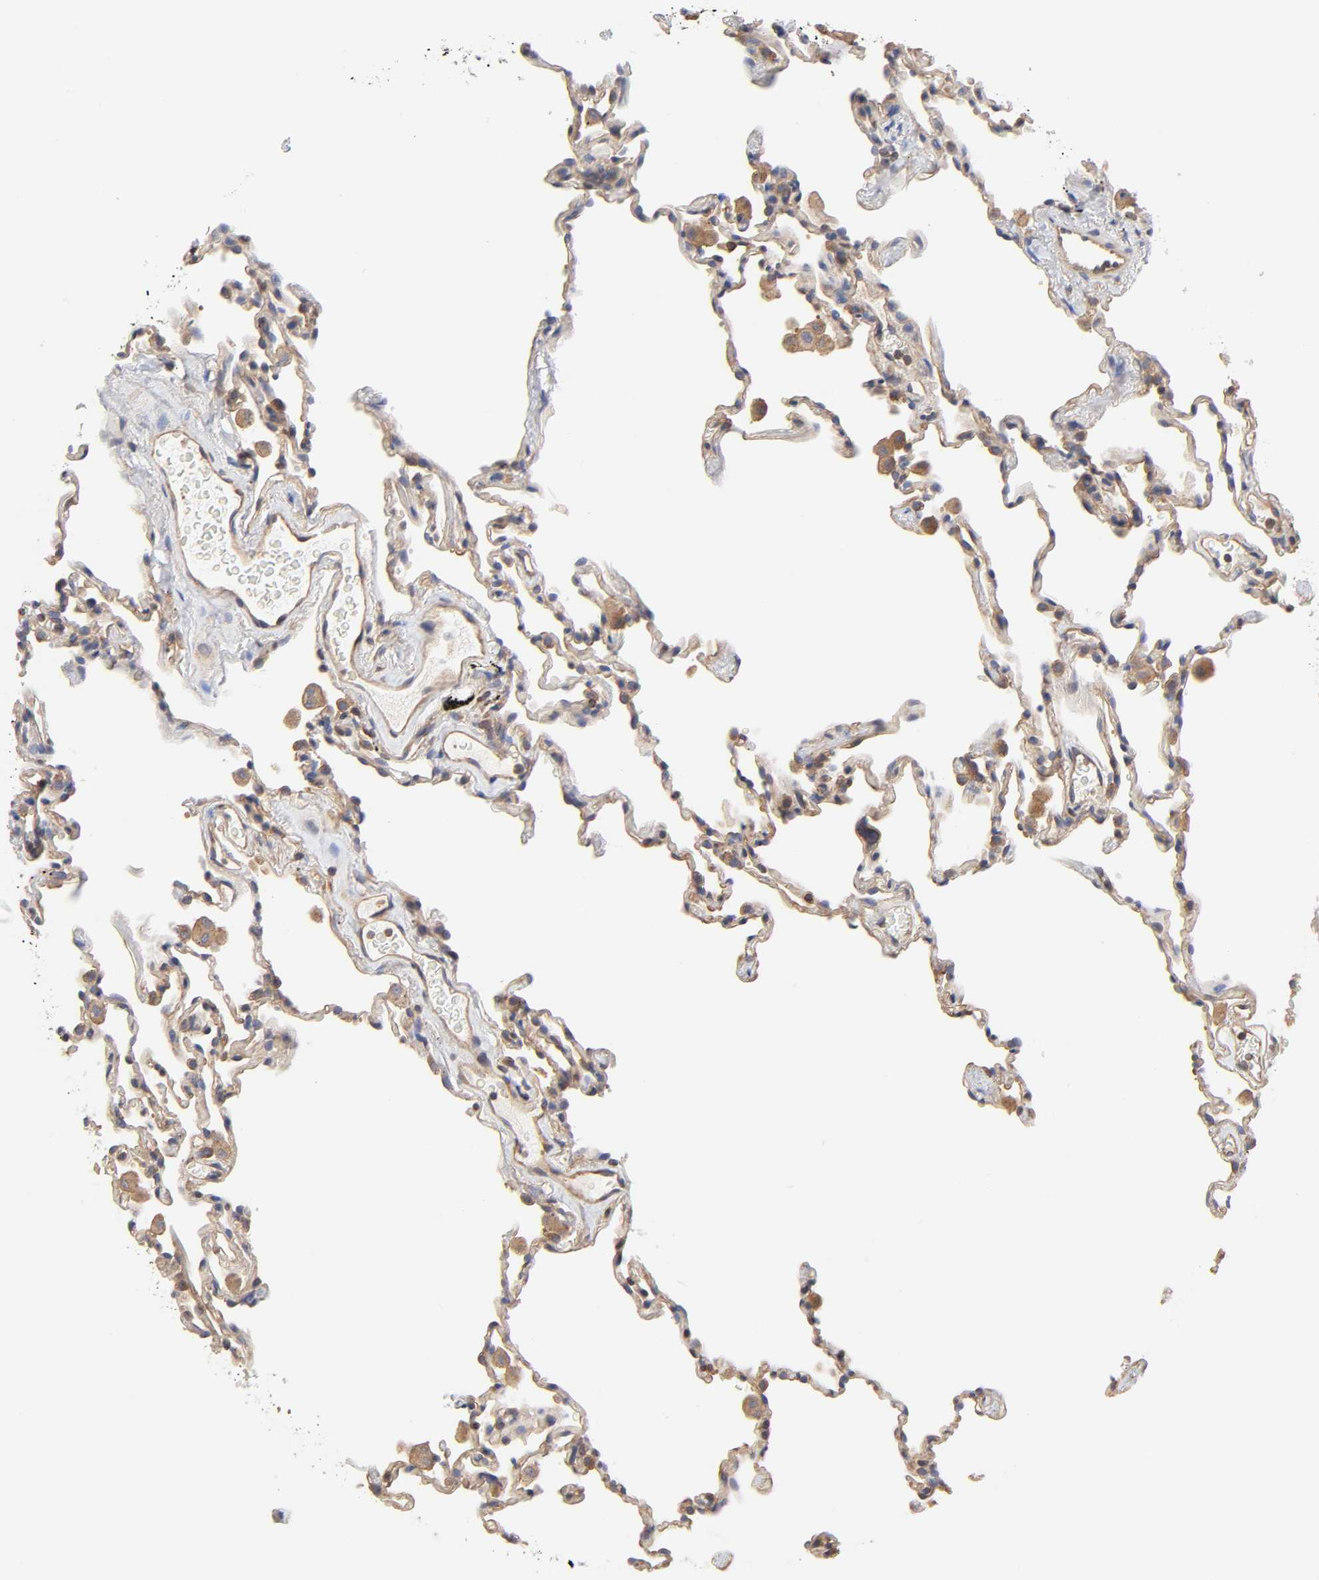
{"staining": {"intensity": "weak", "quantity": "25%-75%", "location": "cytoplasmic/membranous"}, "tissue": "lung", "cell_type": "Alveolar cells", "image_type": "normal", "snomed": [{"axis": "morphology", "description": "Normal tissue, NOS"}, {"axis": "morphology", "description": "Soft tissue tumor metastatic"}, {"axis": "topography", "description": "Lung"}], "caption": "Lung stained with immunohistochemistry reveals weak cytoplasmic/membranous expression in about 25%-75% of alveolar cells. (DAB IHC with brightfield microscopy, high magnification).", "gene": "STRN3", "patient": {"sex": "male", "age": 59}}